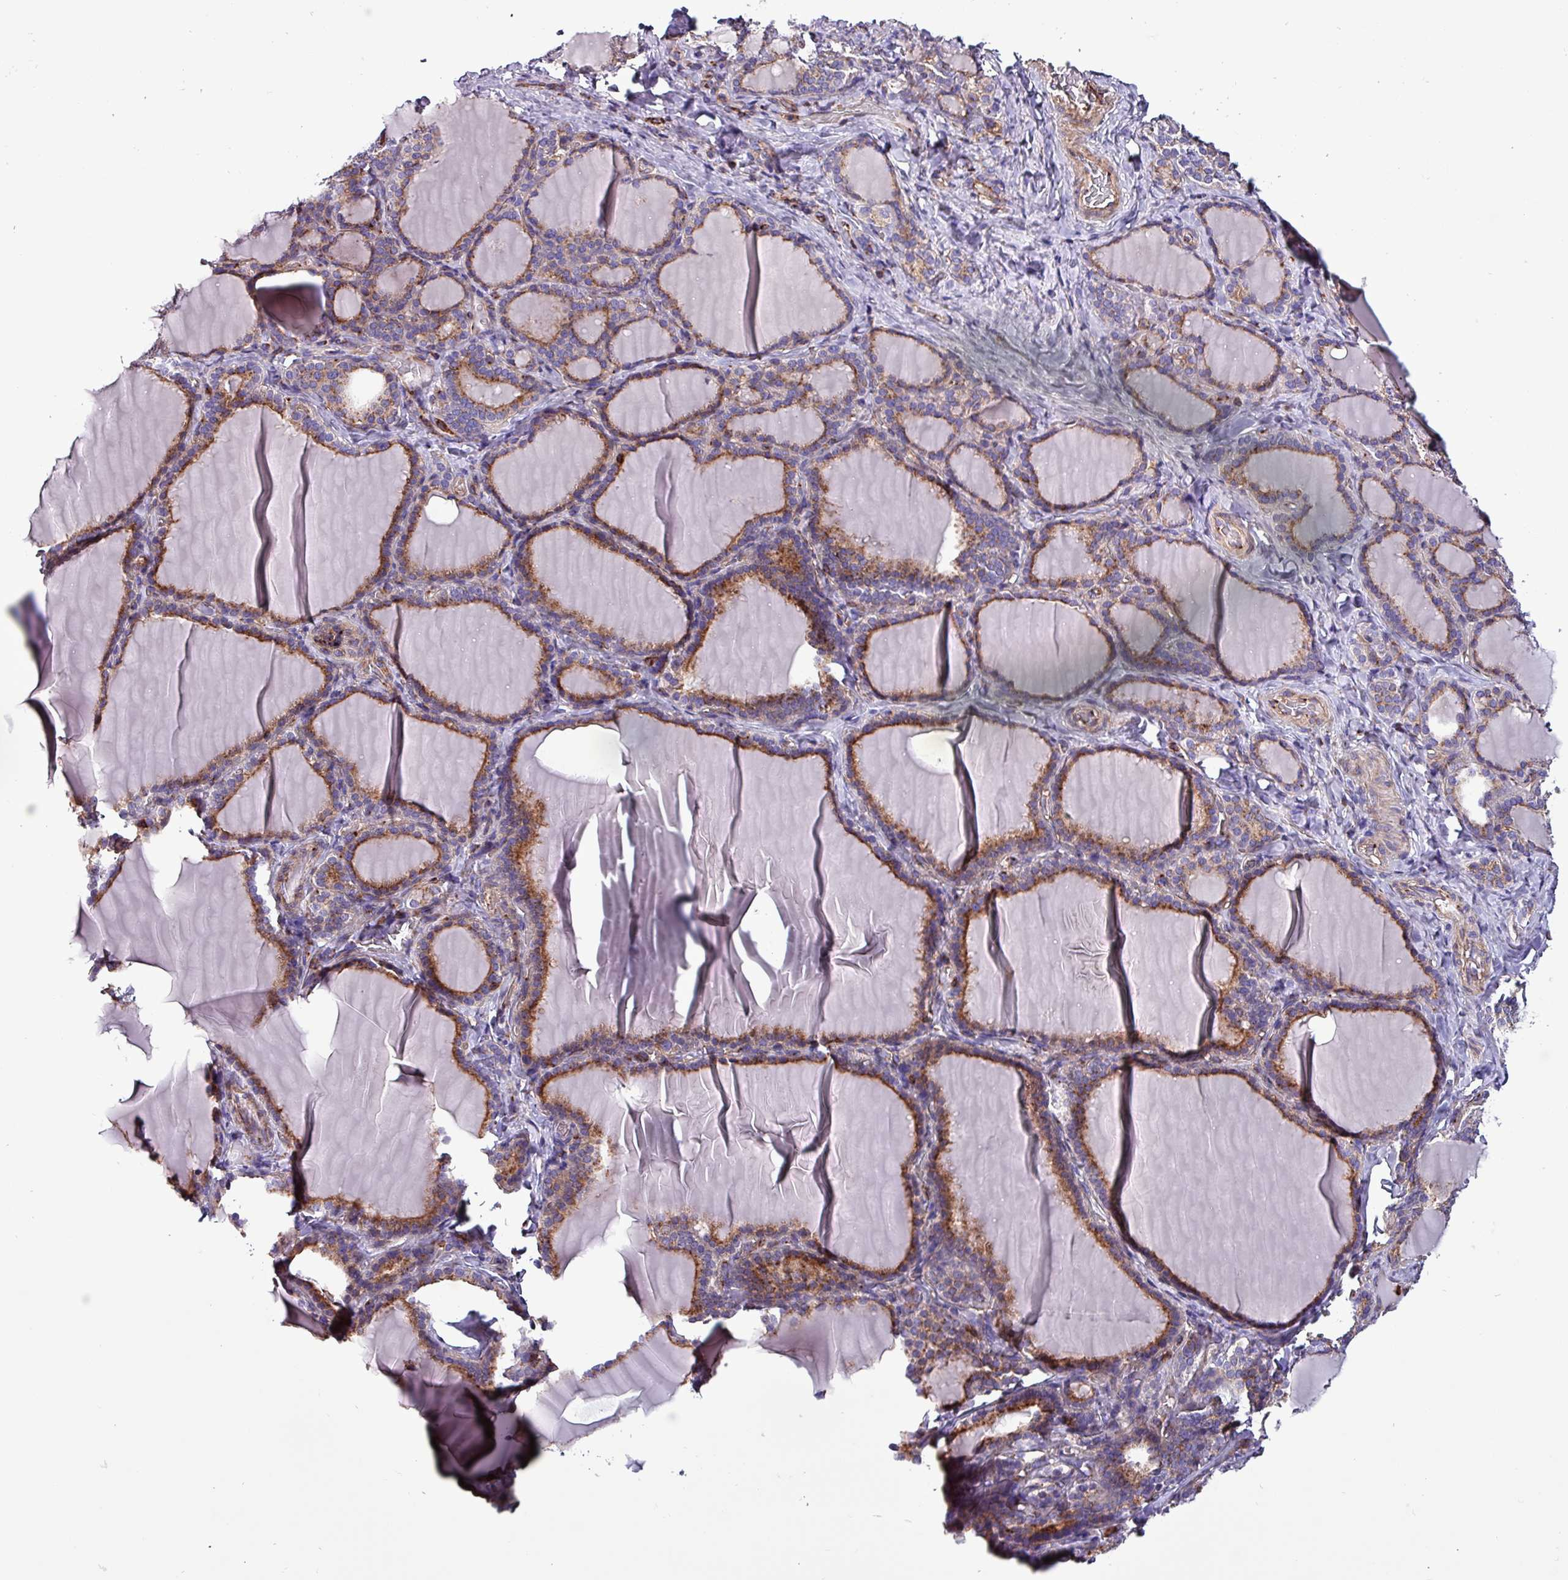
{"staining": {"intensity": "moderate", "quantity": ">75%", "location": "cytoplasmic/membranous"}, "tissue": "thyroid gland", "cell_type": "Glandular cells", "image_type": "normal", "snomed": [{"axis": "morphology", "description": "Normal tissue, NOS"}, {"axis": "topography", "description": "Thyroid gland"}], "caption": "This photomicrograph displays IHC staining of normal human thyroid gland, with medium moderate cytoplasmic/membranous staining in approximately >75% of glandular cells.", "gene": "VAMP4", "patient": {"sex": "female", "age": 31}}